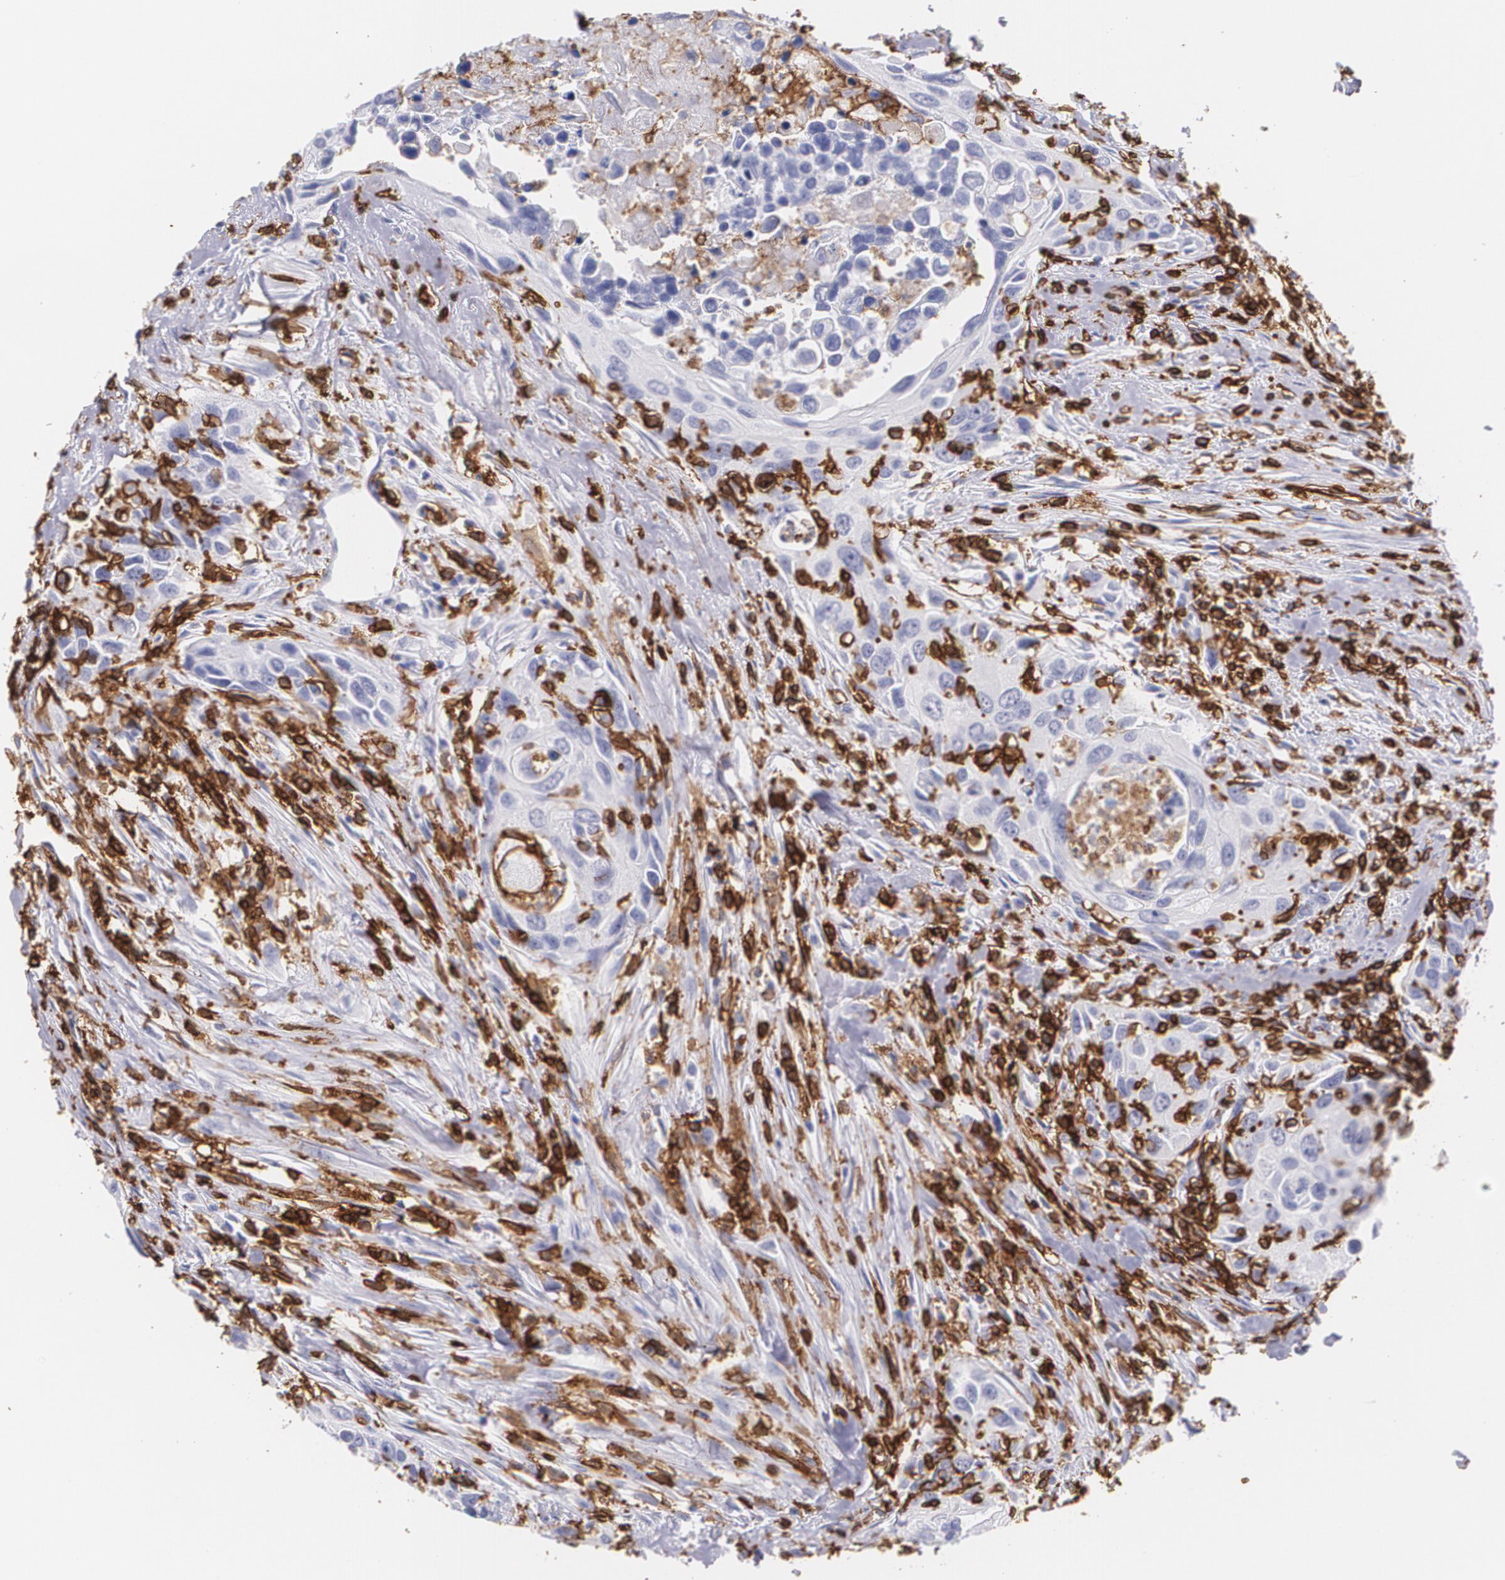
{"staining": {"intensity": "negative", "quantity": "none", "location": "none"}, "tissue": "urothelial cancer", "cell_type": "Tumor cells", "image_type": "cancer", "snomed": [{"axis": "morphology", "description": "Urothelial carcinoma, High grade"}, {"axis": "topography", "description": "Urinary bladder"}], "caption": "A micrograph of high-grade urothelial carcinoma stained for a protein reveals no brown staining in tumor cells. (Stains: DAB immunohistochemistry with hematoxylin counter stain, Microscopy: brightfield microscopy at high magnification).", "gene": "PTPRC", "patient": {"sex": "male", "age": 71}}